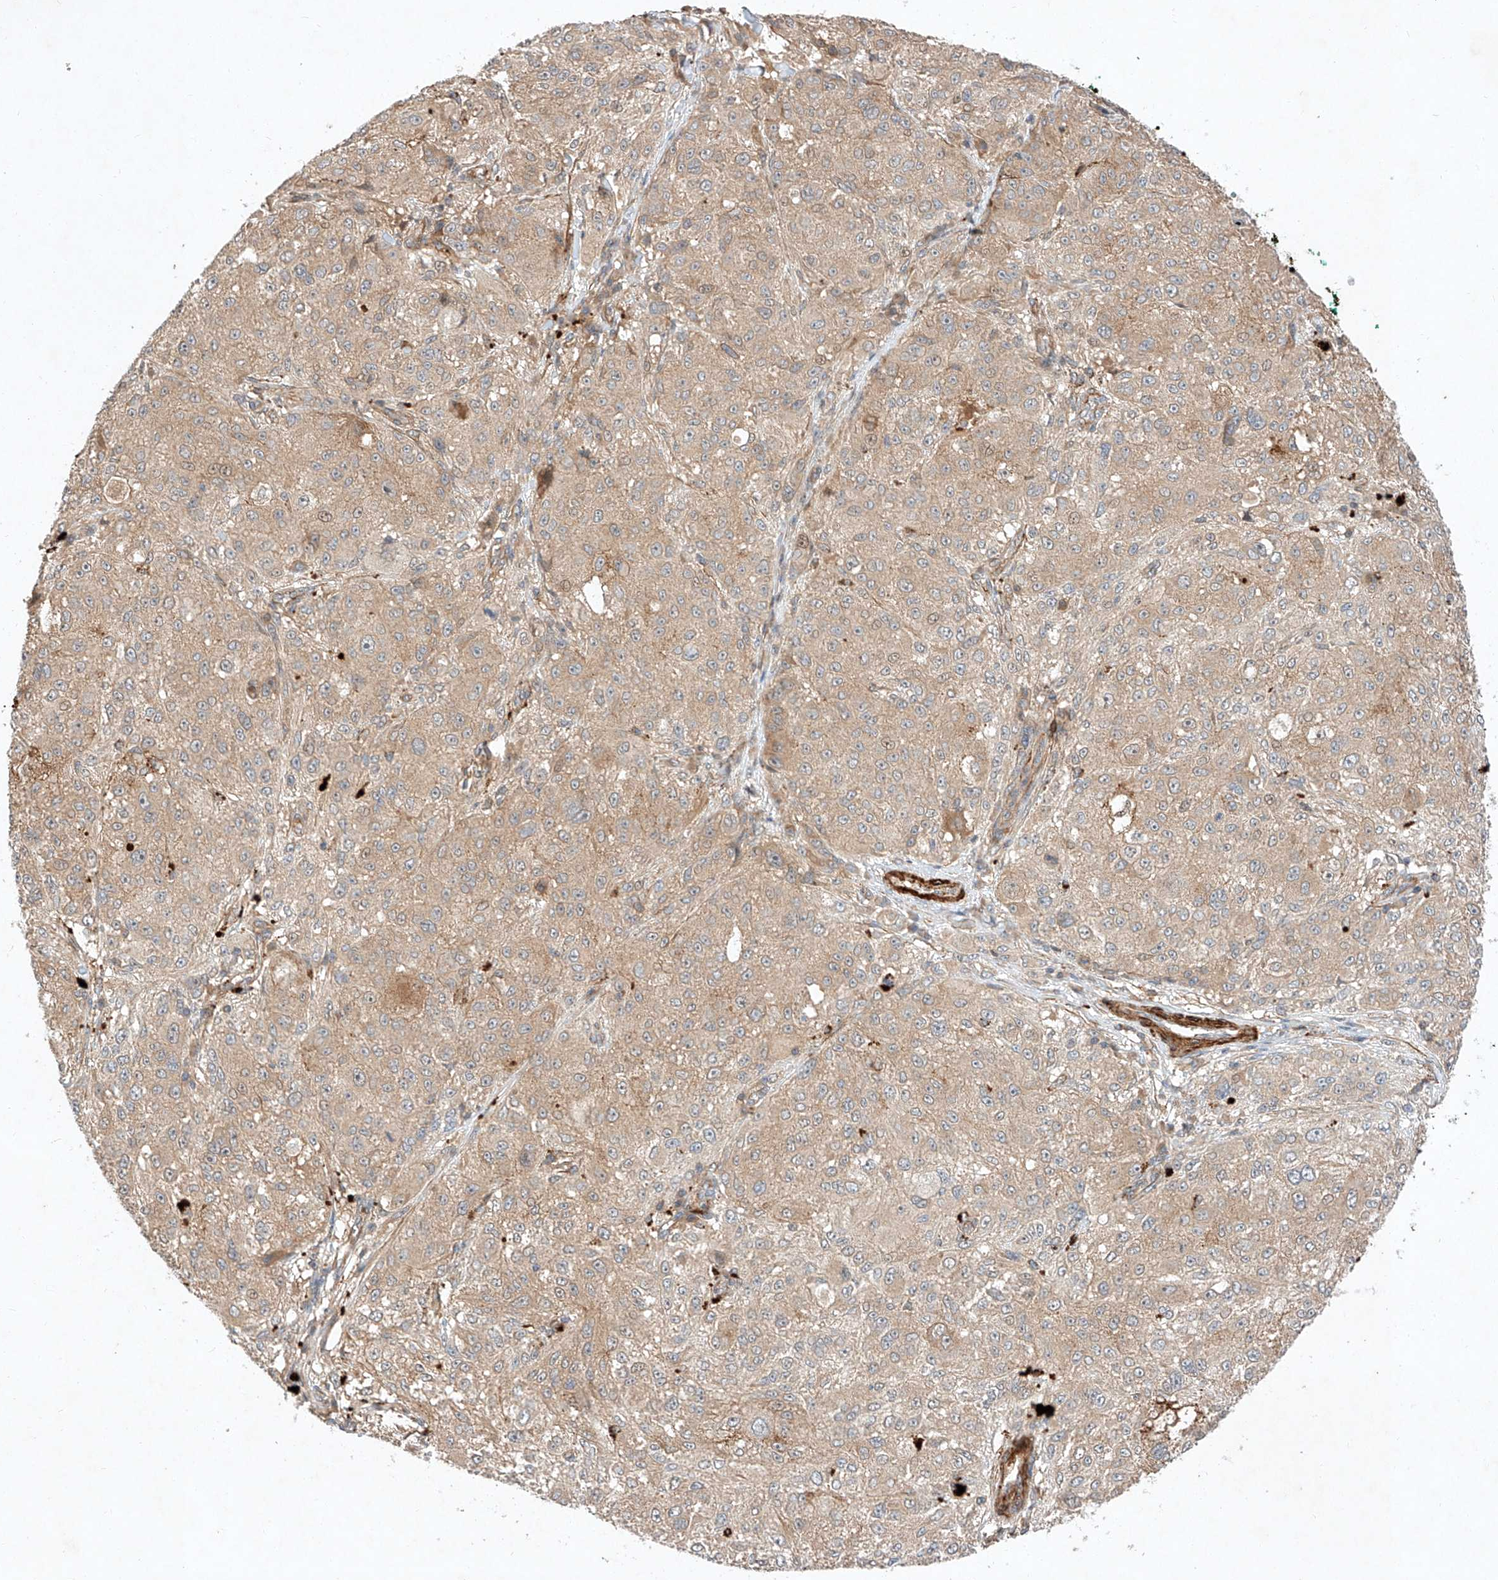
{"staining": {"intensity": "weak", "quantity": ">75%", "location": "cytoplasmic/membranous"}, "tissue": "melanoma", "cell_type": "Tumor cells", "image_type": "cancer", "snomed": [{"axis": "morphology", "description": "Necrosis, NOS"}, {"axis": "morphology", "description": "Malignant melanoma, NOS"}, {"axis": "topography", "description": "Skin"}], "caption": "Protein staining exhibits weak cytoplasmic/membranous expression in about >75% of tumor cells in malignant melanoma.", "gene": "ARHGAP33", "patient": {"sex": "female", "age": 87}}